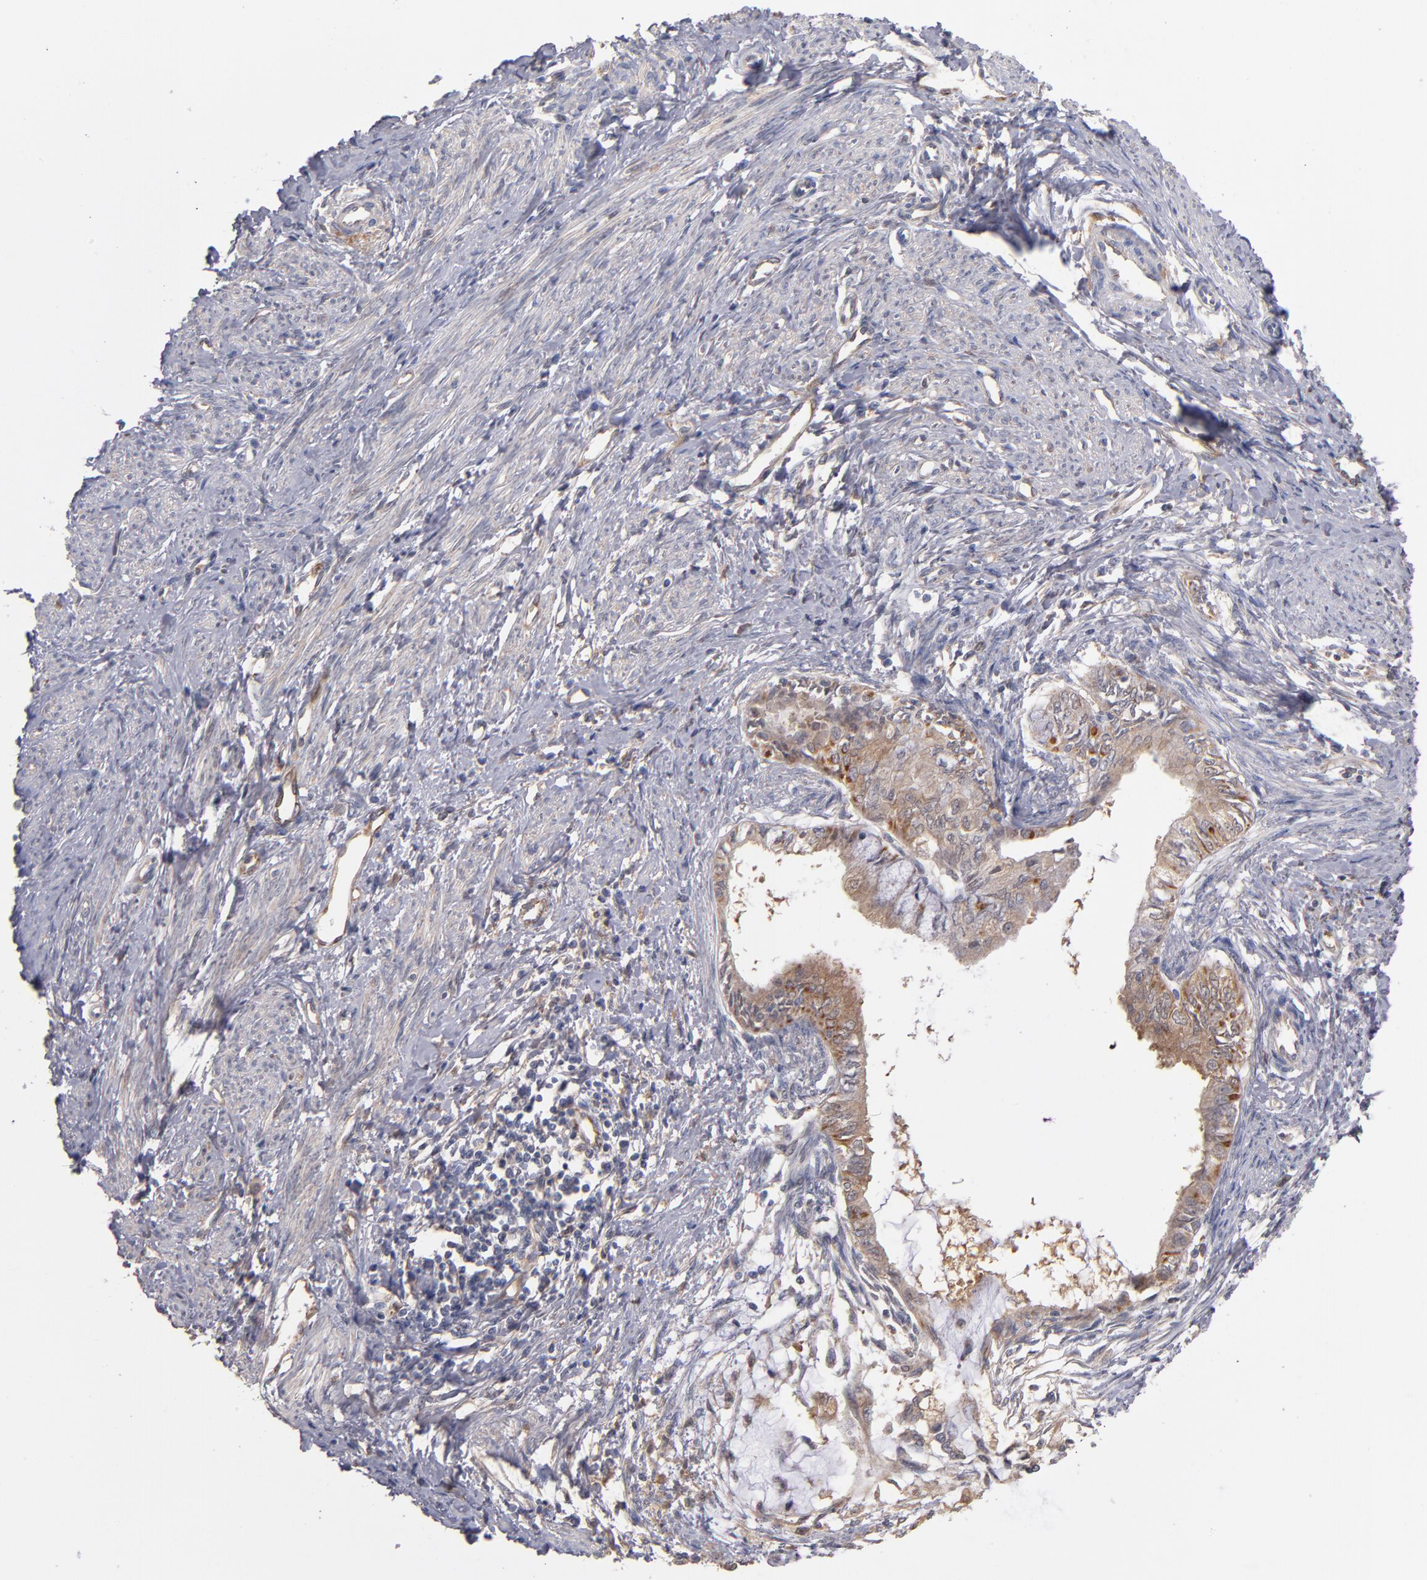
{"staining": {"intensity": "moderate", "quantity": ">75%", "location": "cytoplasmic/membranous"}, "tissue": "endometrial cancer", "cell_type": "Tumor cells", "image_type": "cancer", "snomed": [{"axis": "morphology", "description": "Adenocarcinoma, NOS"}, {"axis": "topography", "description": "Endometrium"}], "caption": "Approximately >75% of tumor cells in endometrial cancer (adenocarcinoma) reveal moderate cytoplasmic/membranous protein staining as visualized by brown immunohistochemical staining.", "gene": "GMFG", "patient": {"sex": "female", "age": 76}}